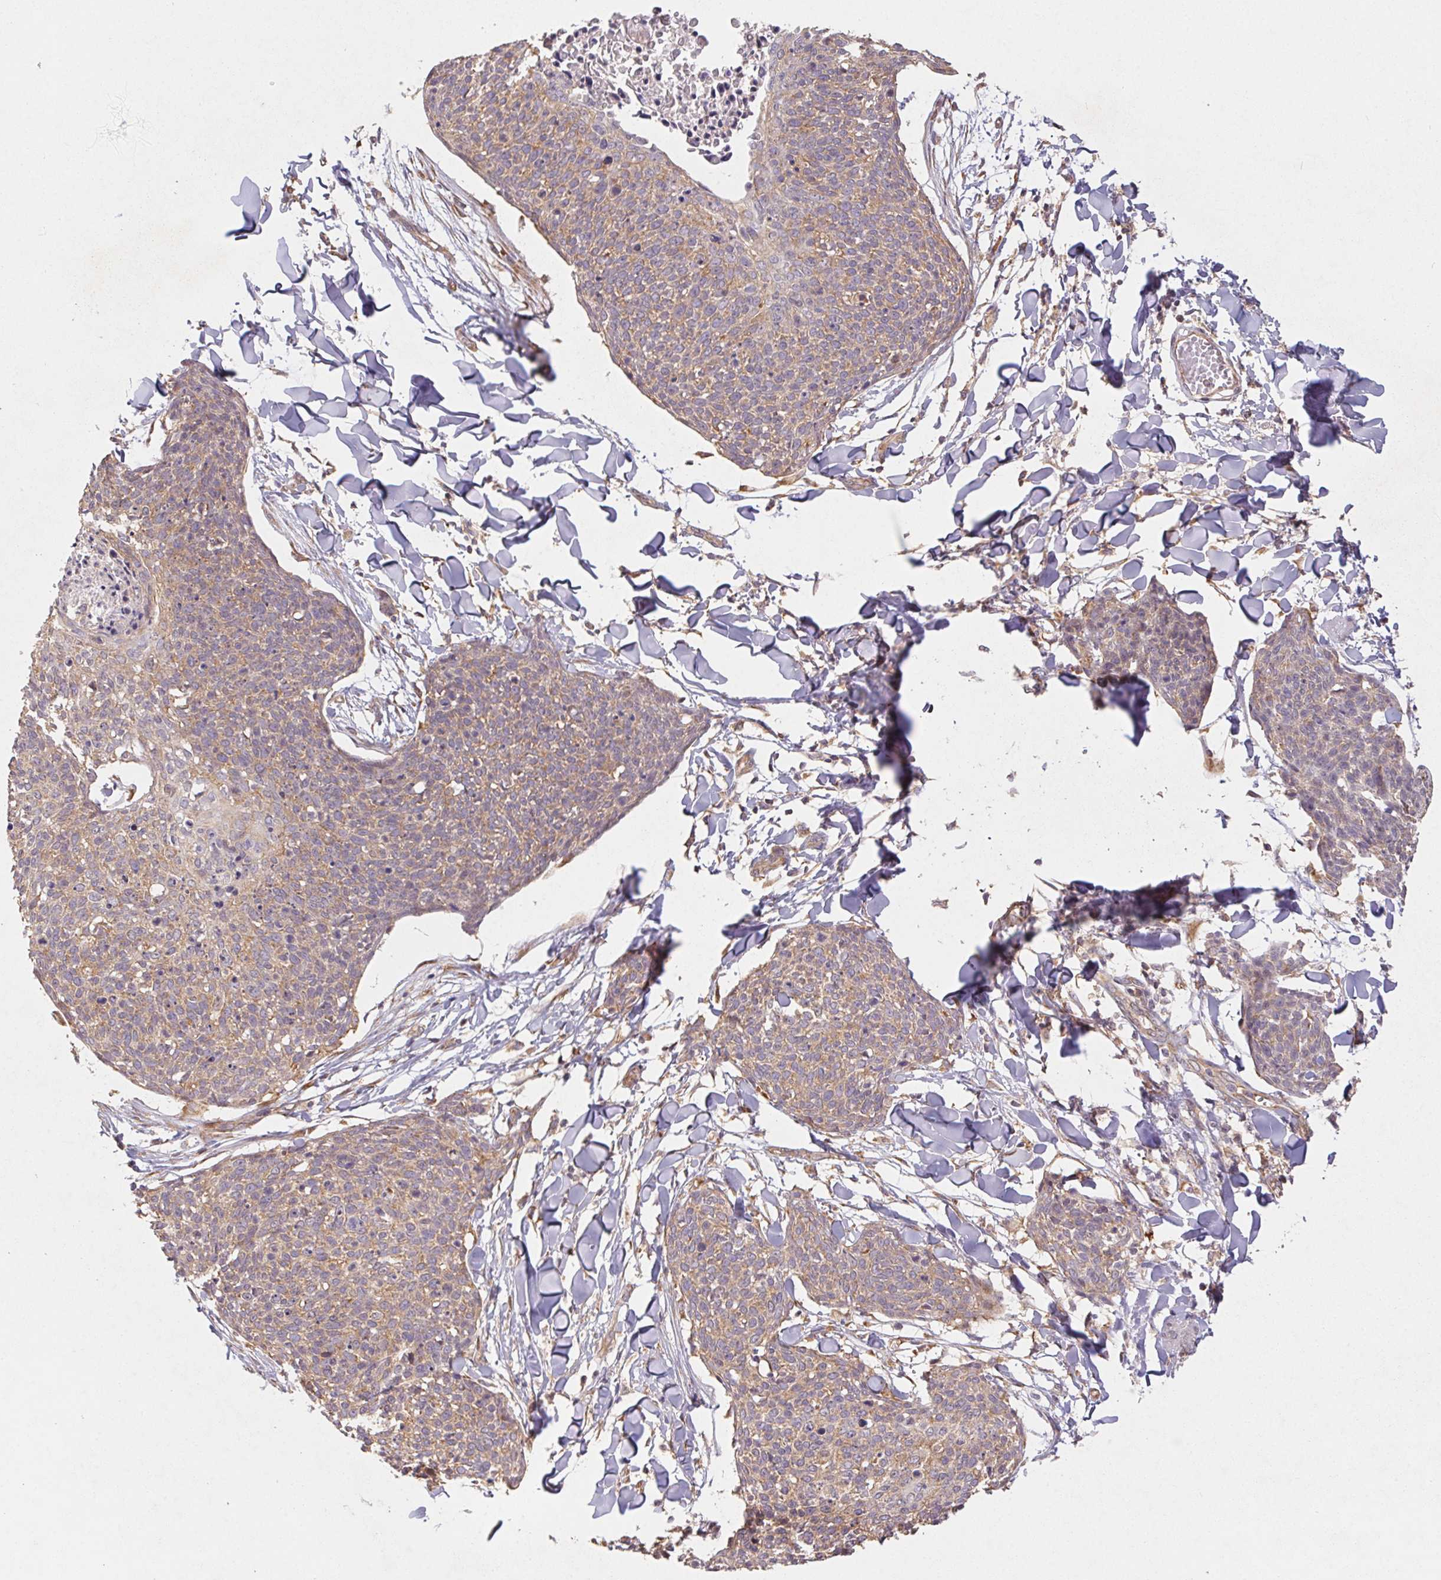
{"staining": {"intensity": "weak", "quantity": "25%-75%", "location": "cytoplasmic/membranous"}, "tissue": "skin cancer", "cell_type": "Tumor cells", "image_type": "cancer", "snomed": [{"axis": "morphology", "description": "Squamous cell carcinoma, NOS"}, {"axis": "topography", "description": "Skin"}, {"axis": "topography", "description": "Vulva"}], "caption": "Immunohistochemical staining of human squamous cell carcinoma (skin) displays low levels of weak cytoplasmic/membranous positivity in about 25%-75% of tumor cells.", "gene": "RPL27A", "patient": {"sex": "female", "age": 75}}